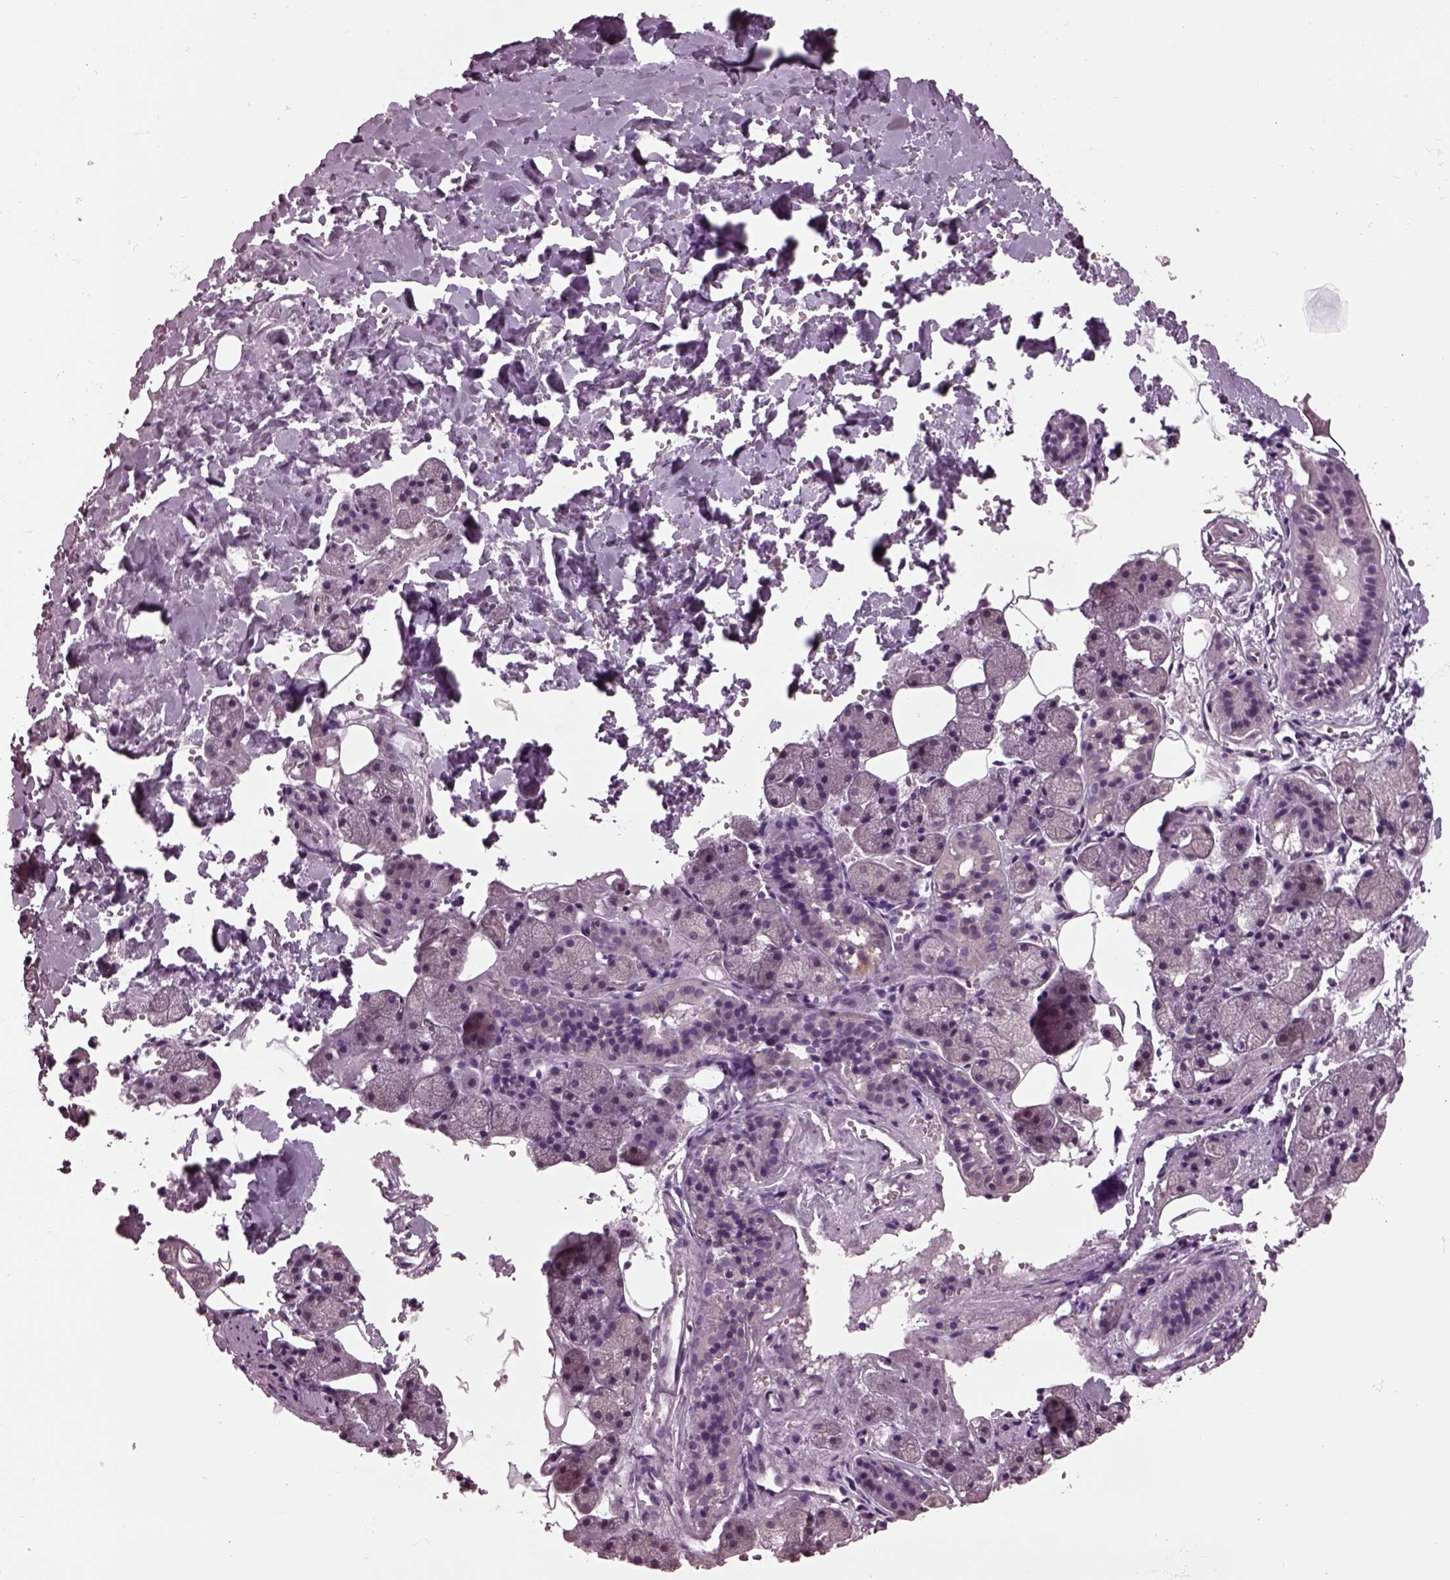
{"staining": {"intensity": "negative", "quantity": "none", "location": "none"}, "tissue": "salivary gland", "cell_type": "Glandular cells", "image_type": "normal", "snomed": [{"axis": "morphology", "description": "Normal tissue, NOS"}, {"axis": "topography", "description": "Salivary gland"}], "caption": "This is an immunohistochemistry (IHC) histopathology image of normal salivary gland. There is no expression in glandular cells.", "gene": "CLCN4", "patient": {"sex": "male", "age": 38}}